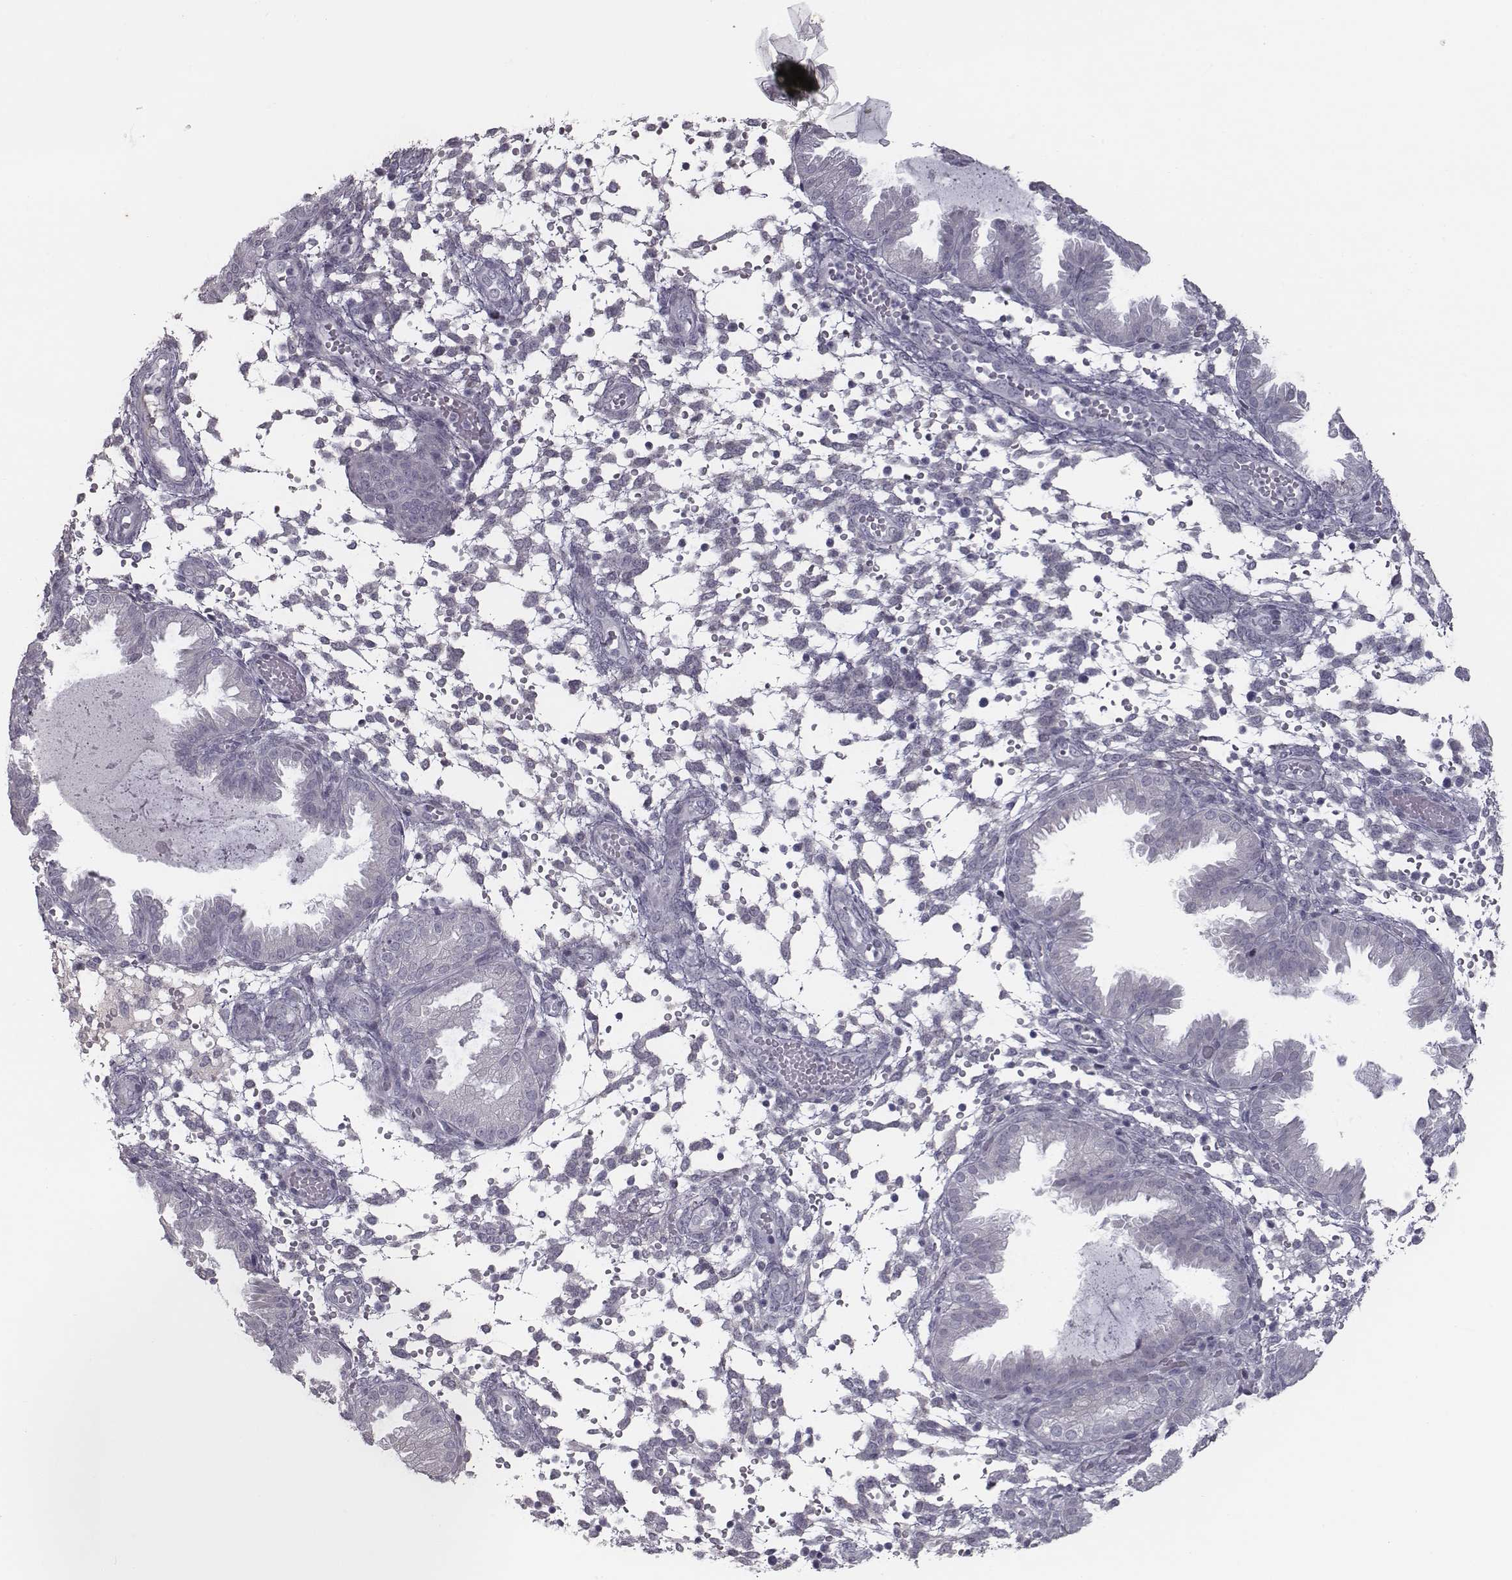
{"staining": {"intensity": "negative", "quantity": "none", "location": "none"}, "tissue": "endometrium", "cell_type": "Cells in endometrial stroma", "image_type": "normal", "snomed": [{"axis": "morphology", "description": "Normal tissue, NOS"}, {"axis": "topography", "description": "Endometrium"}], "caption": "This is a image of IHC staining of normal endometrium, which shows no expression in cells in endometrial stroma. (Stains: DAB immunohistochemistry with hematoxylin counter stain, Microscopy: brightfield microscopy at high magnification).", "gene": "SEPTIN14", "patient": {"sex": "female", "age": 33}}